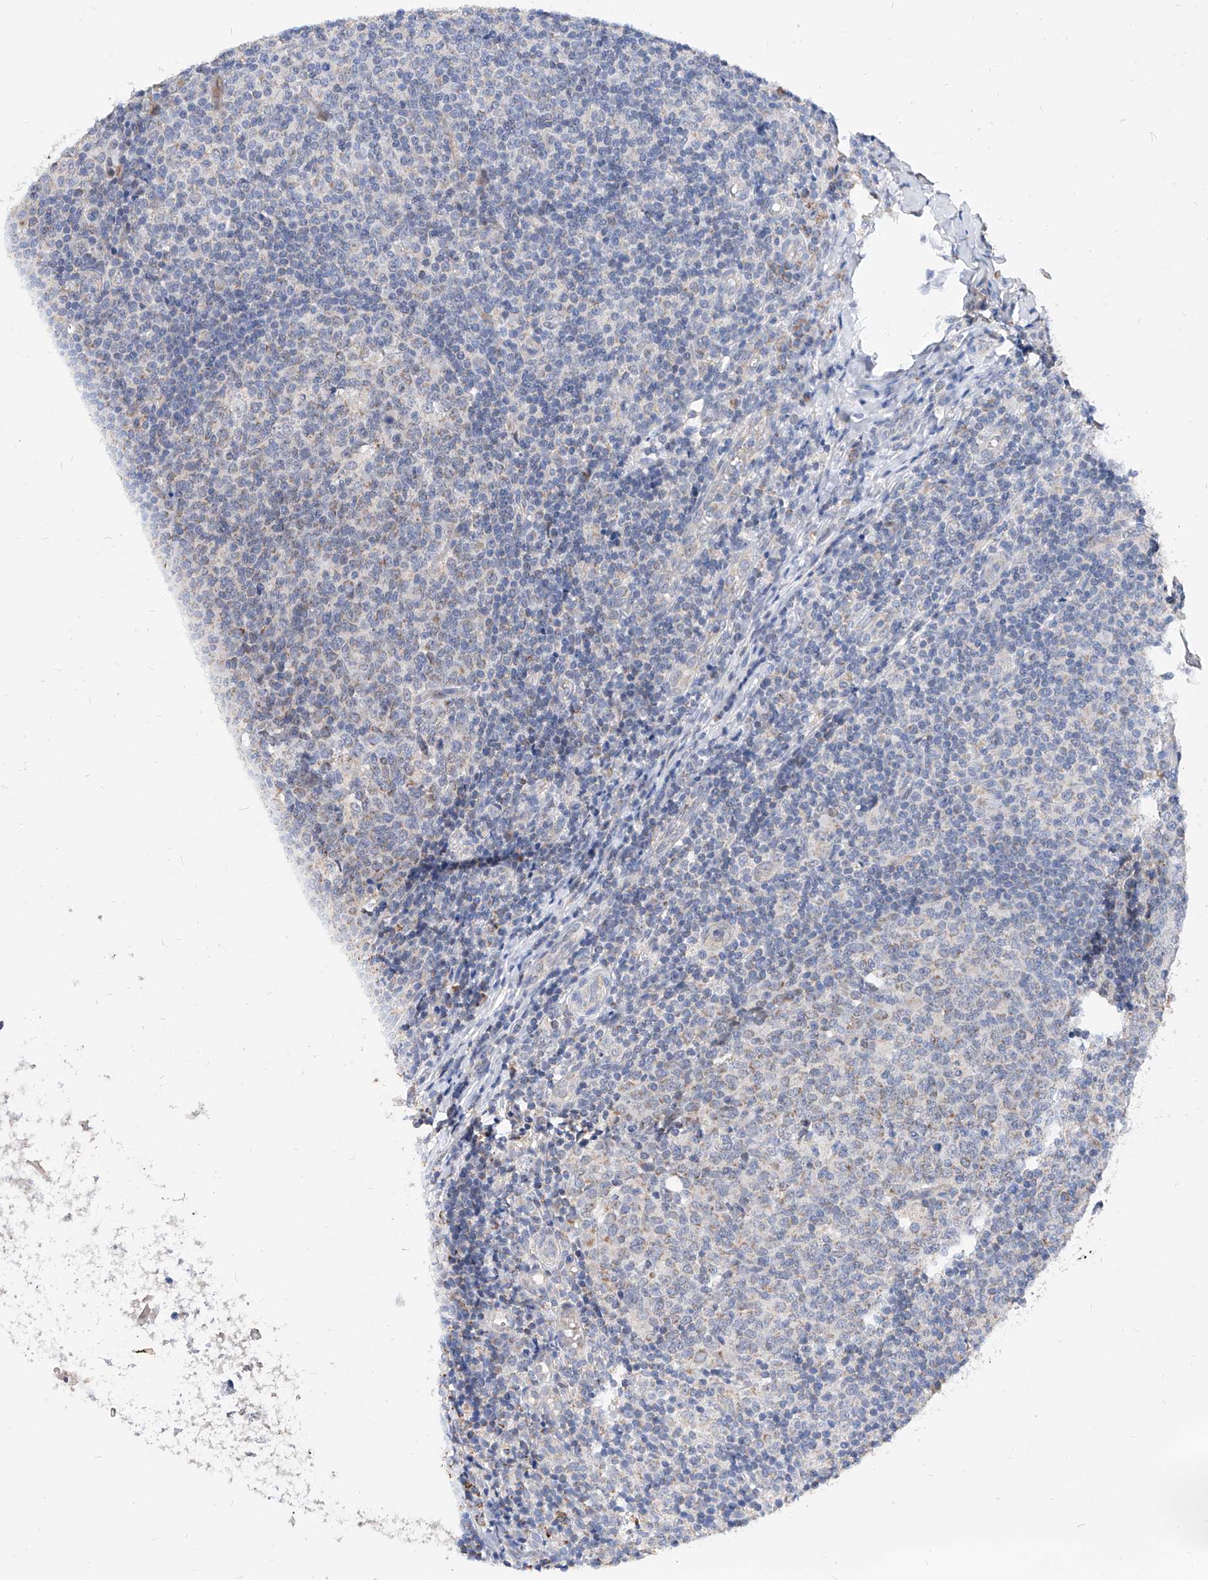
{"staining": {"intensity": "weak", "quantity": "25%-75%", "location": "cytoplasmic/membranous"}, "tissue": "tonsil", "cell_type": "Germinal center cells", "image_type": "normal", "snomed": [{"axis": "morphology", "description": "Normal tissue, NOS"}, {"axis": "topography", "description": "Tonsil"}], "caption": "Immunohistochemical staining of normal tonsil demonstrates low levels of weak cytoplasmic/membranous positivity in approximately 25%-75% of germinal center cells. Using DAB (3,3'-diaminobenzidine) (brown) and hematoxylin (blue) stains, captured at high magnification using brightfield microscopy.", "gene": "BPTF", "patient": {"sex": "female", "age": 19}}